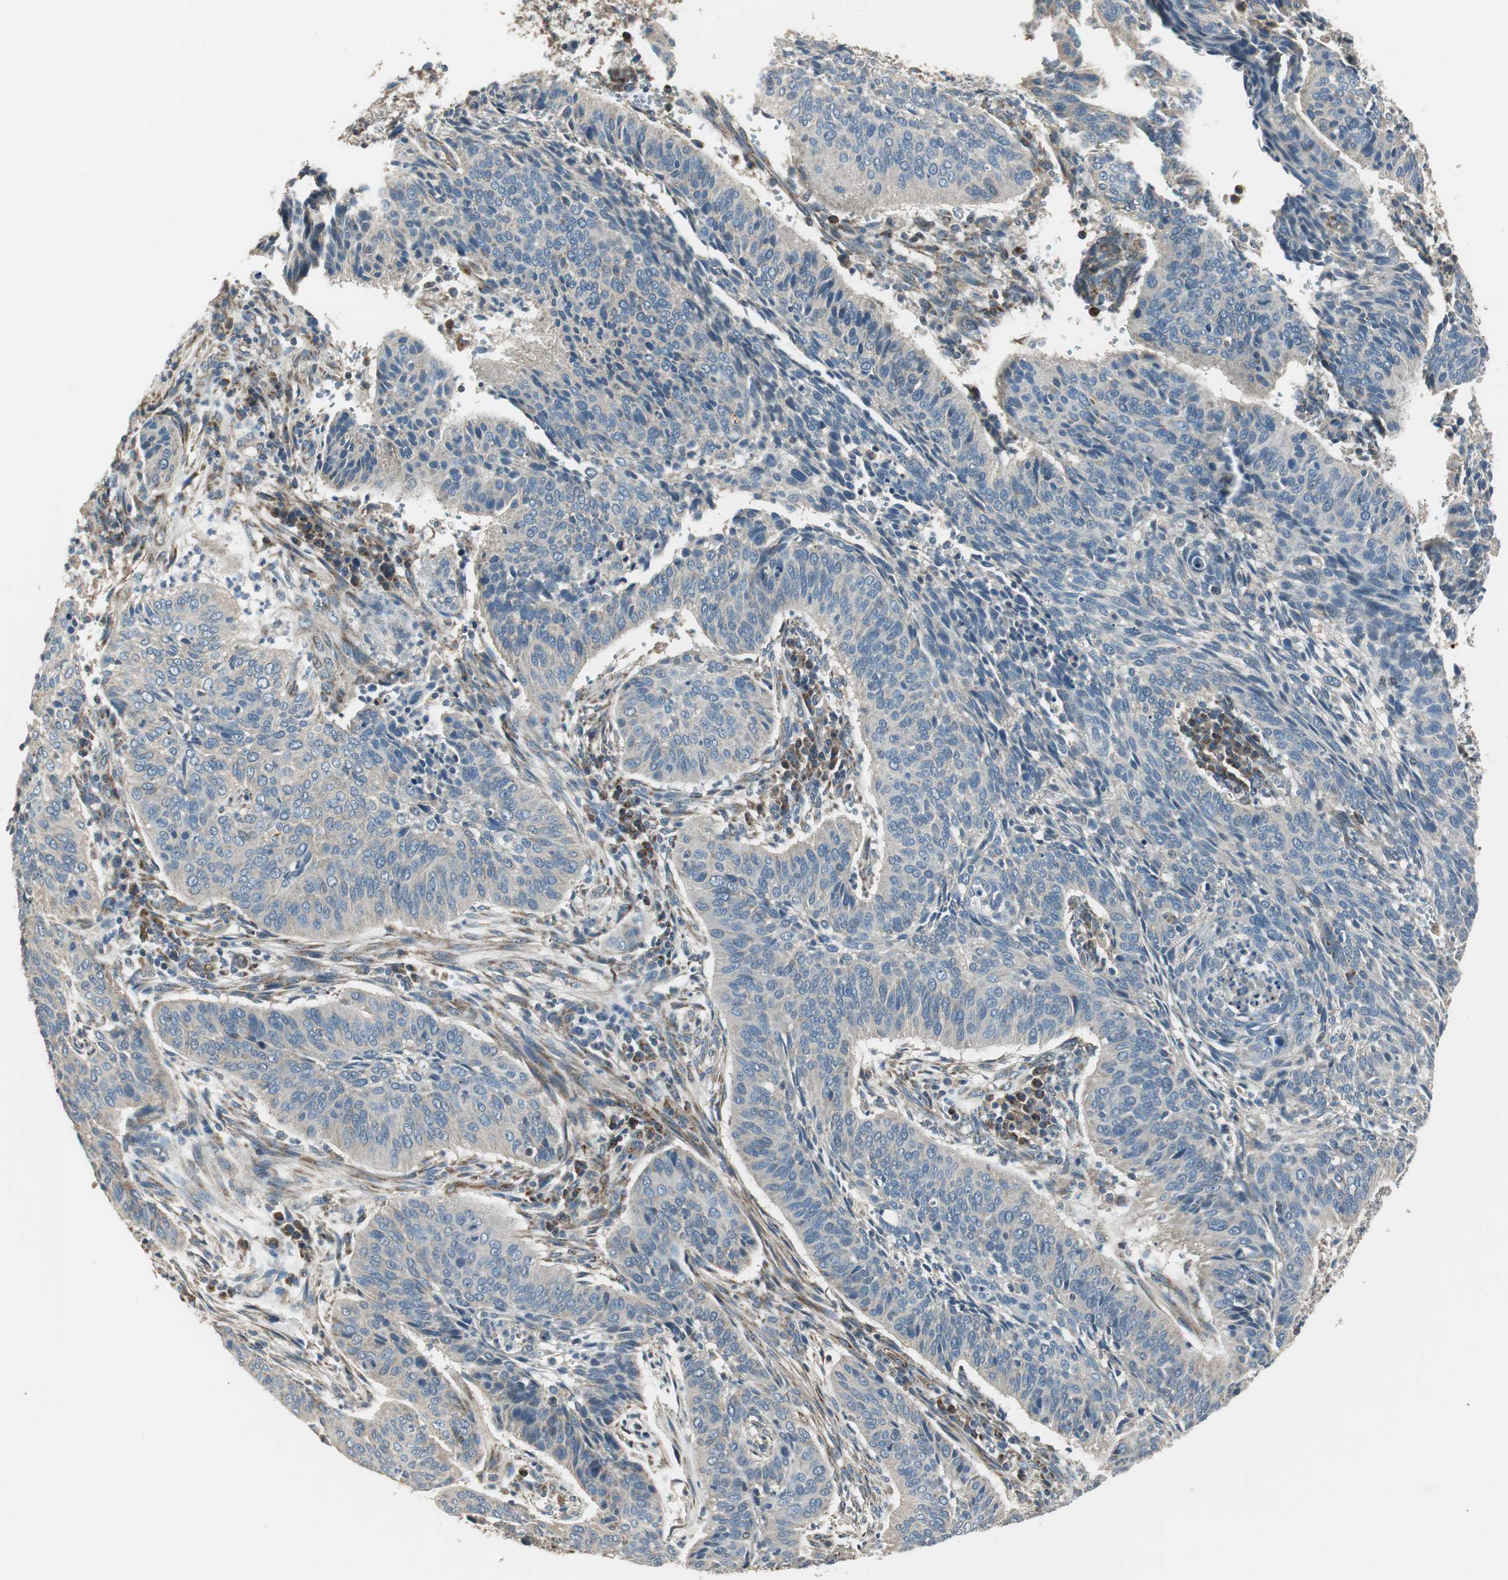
{"staining": {"intensity": "weak", "quantity": ">75%", "location": "cytoplasmic/membranous"}, "tissue": "cervical cancer", "cell_type": "Tumor cells", "image_type": "cancer", "snomed": [{"axis": "morphology", "description": "Squamous cell carcinoma, NOS"}, {"axis": "topography", "description": "Cervix"}], "caption": "Brown immunohistochemical staining in cervical squamous cell carcinoma demonstrates weak cytoplasmic/membranous expression in about >75% of tumor cells.", "gene": "MSTO1", "patient": {"sex": "female", "age": 39}}